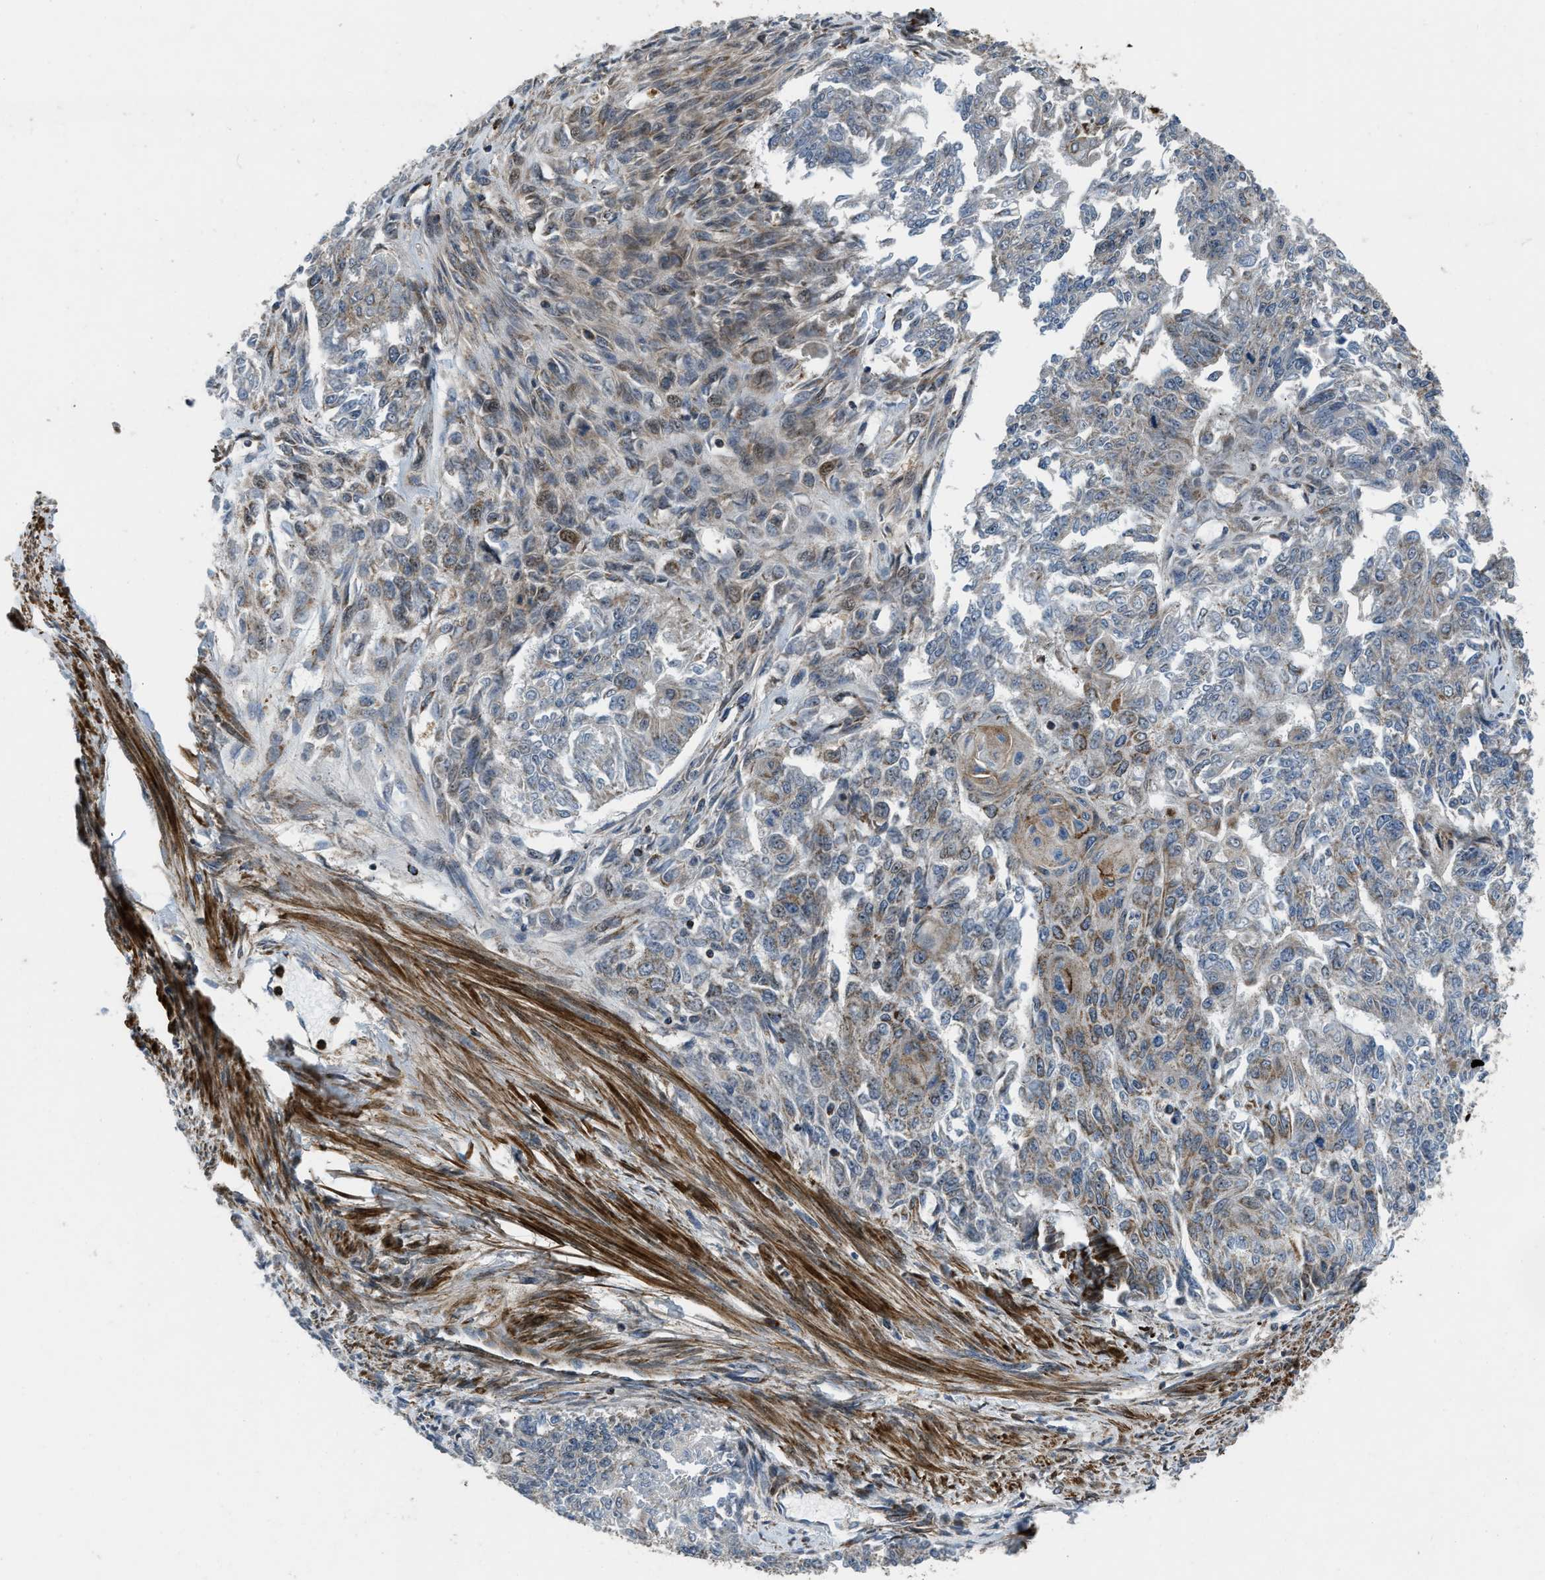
{"staining": {"intensity": "moderate", "quantity": "<25%", "location": "cytoplasmic/membranous"}, "tissue": "endometrial cancer", "cell_type": "Tumor cells", "image_type": "cancer", "snomed": [{"axis": "morphology", "description": "Adenocarcinoma, NOS"}, {"axis": "topography", "description": "Endometrium"}], "caption": "This is a histology image of immunohistochemistry (IHC) staining of adenocarcinoma (endometrial), which shows moderate staining in the cytoplasmic/membranous of tumor cells.", "gene": "GSDME", "patient": {"sex": "female", "age": 32}}